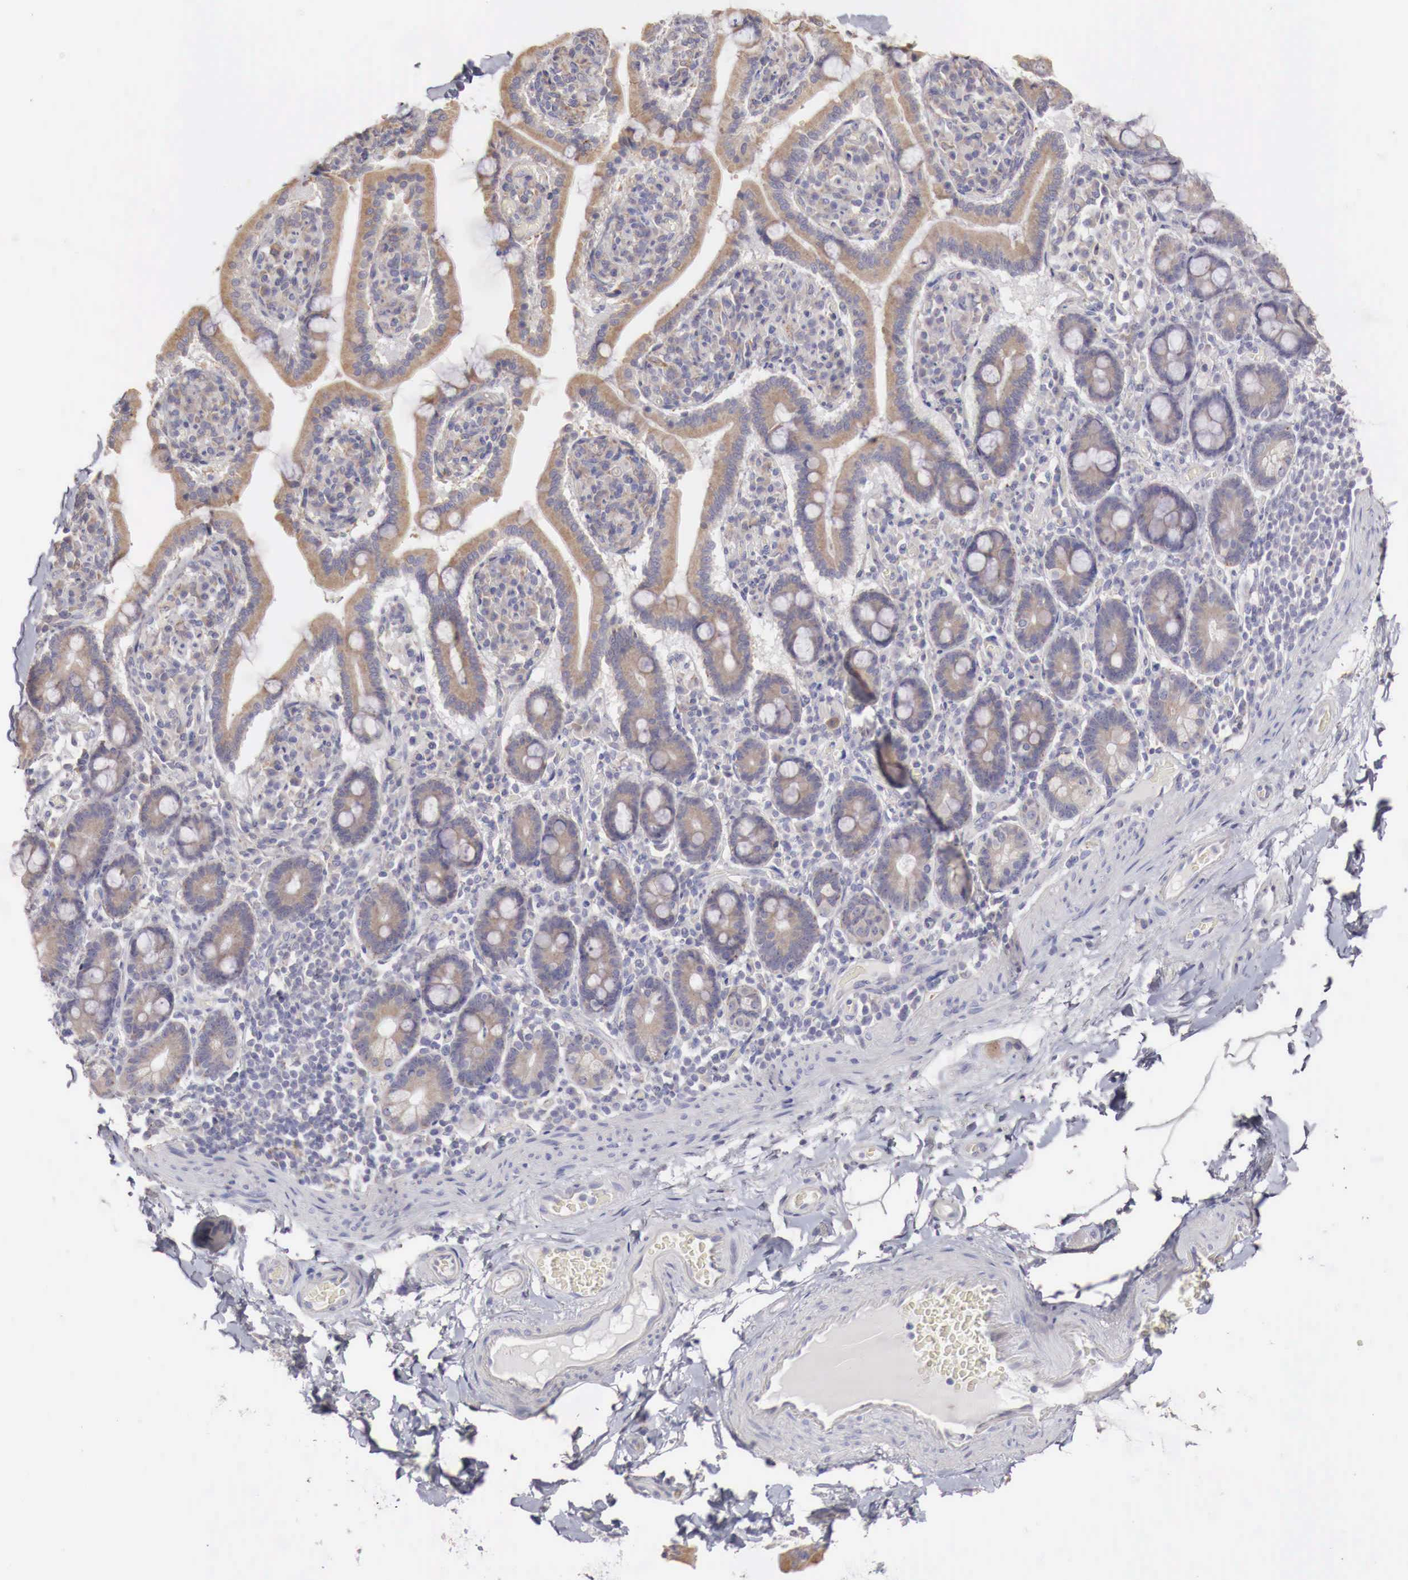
{"staining": {"intensity": "negative", "quantity": "none", "location": "none"}, "tissue": "adipose tissue", "cell_type": "Adipocytes", "image_type": "normal", "snomed": [{"axis": "morphology", "description": "Normal tissue, NOS"}, {"axis": "topography", "description": "Duodenum"}], "caption": "Immunohistochemistry (IHC) micrograph of unremarkable human adipose tissue stained for a protein (brown), which exhibits no positivity in adipocytes. (Brightfield microscopy of DAB IHC at high magnification).", "gene": "NSDHL", "patient": {"sex": "male", "age": 63}}